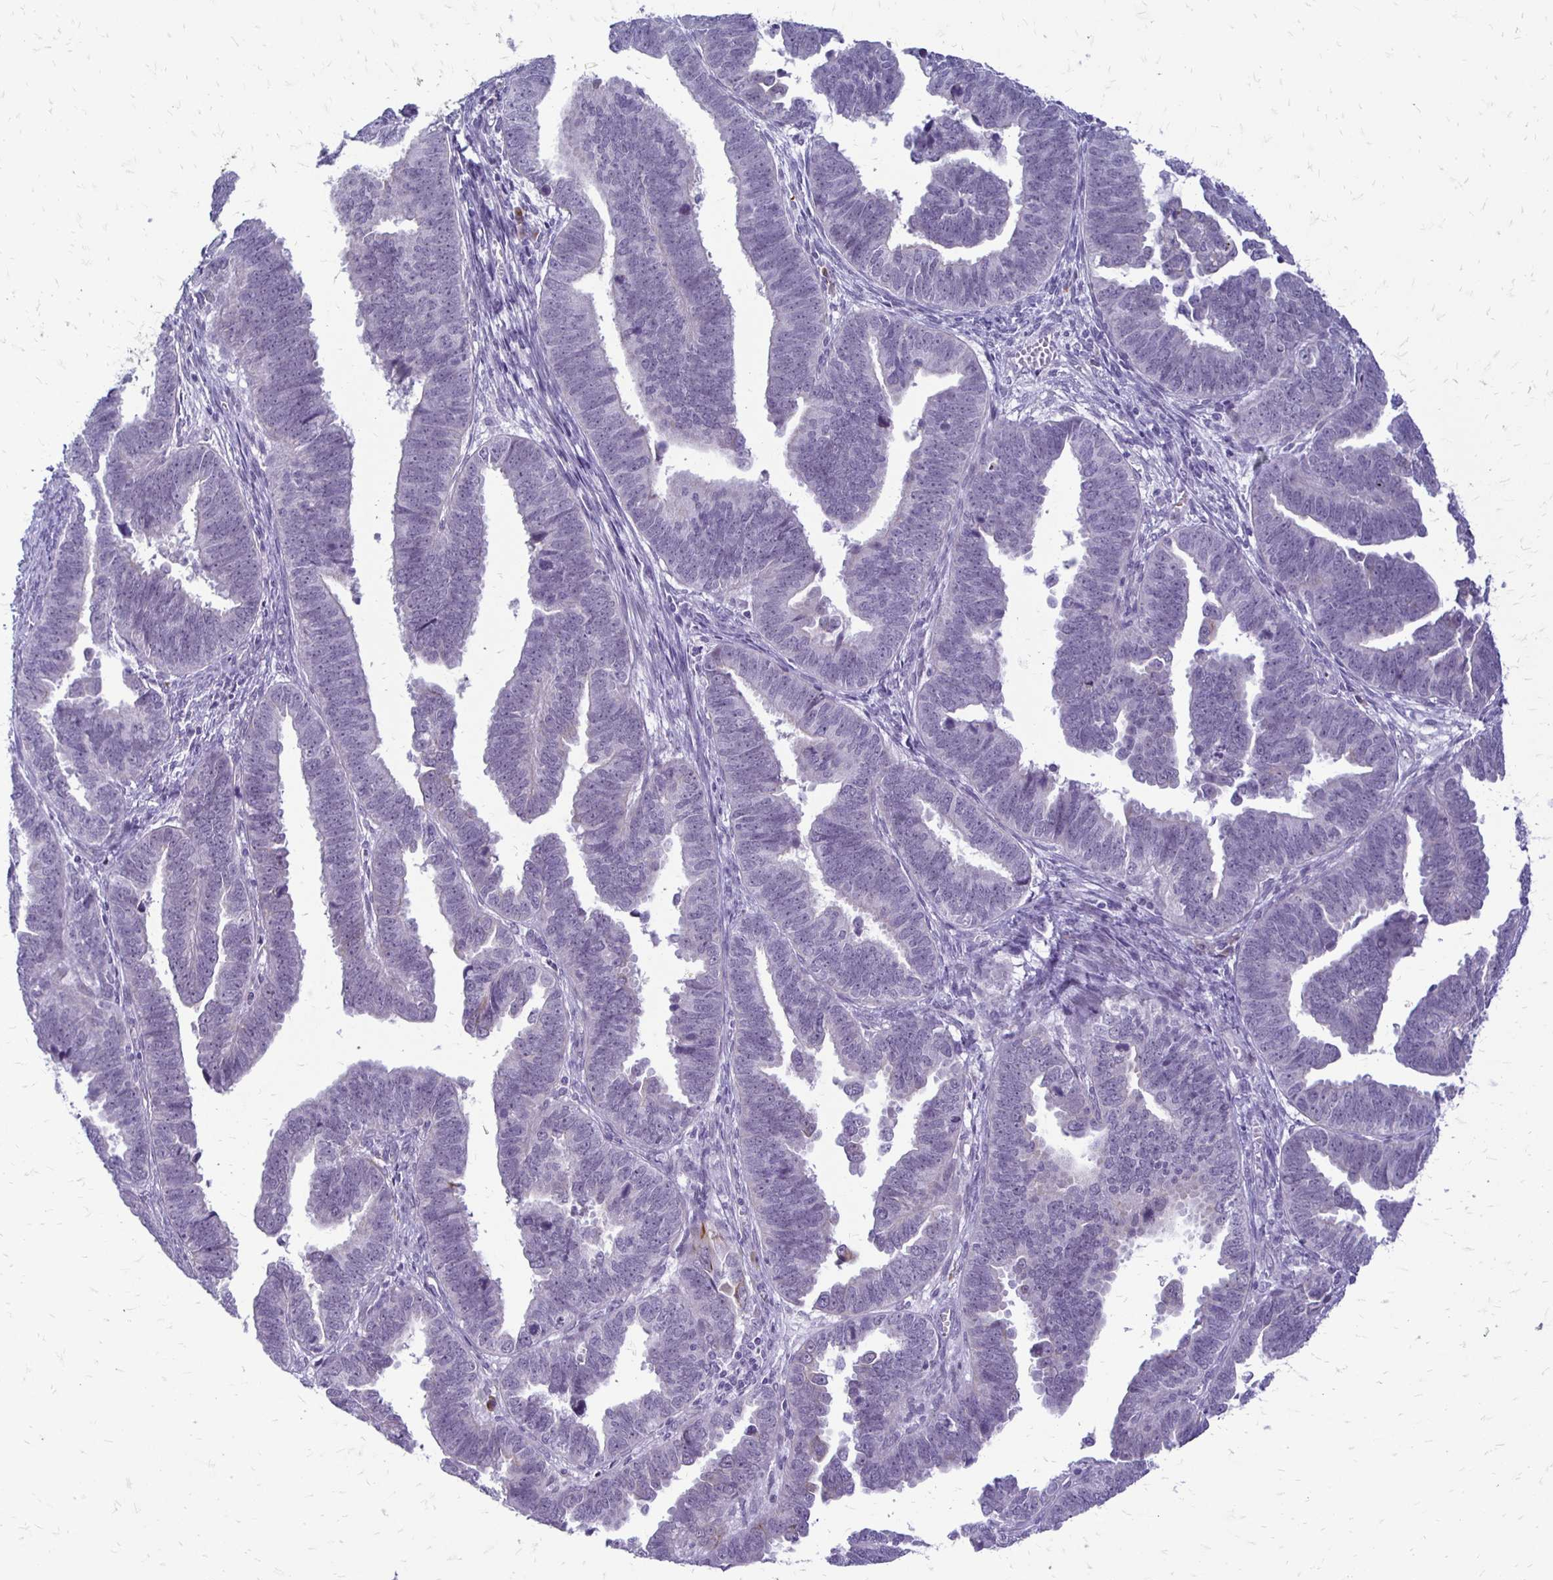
{"staining": {"intensity": "negative", "quantity": "none", "location": "none"}, "tissue": "endometrial cancer", "cell_type": "Tumor cells", "image_type": "cancer", "snomed": [{"axis": "morphology", "description": "Adenocarcinoma, NOS"}, {"axis": "topography", "description": "Endometrium"}], "caption": "Tumor cells show no significant protein staining in endometrial cancer.", "gene": "EPYC", "patient": {"sex": "female", "age": 75}}